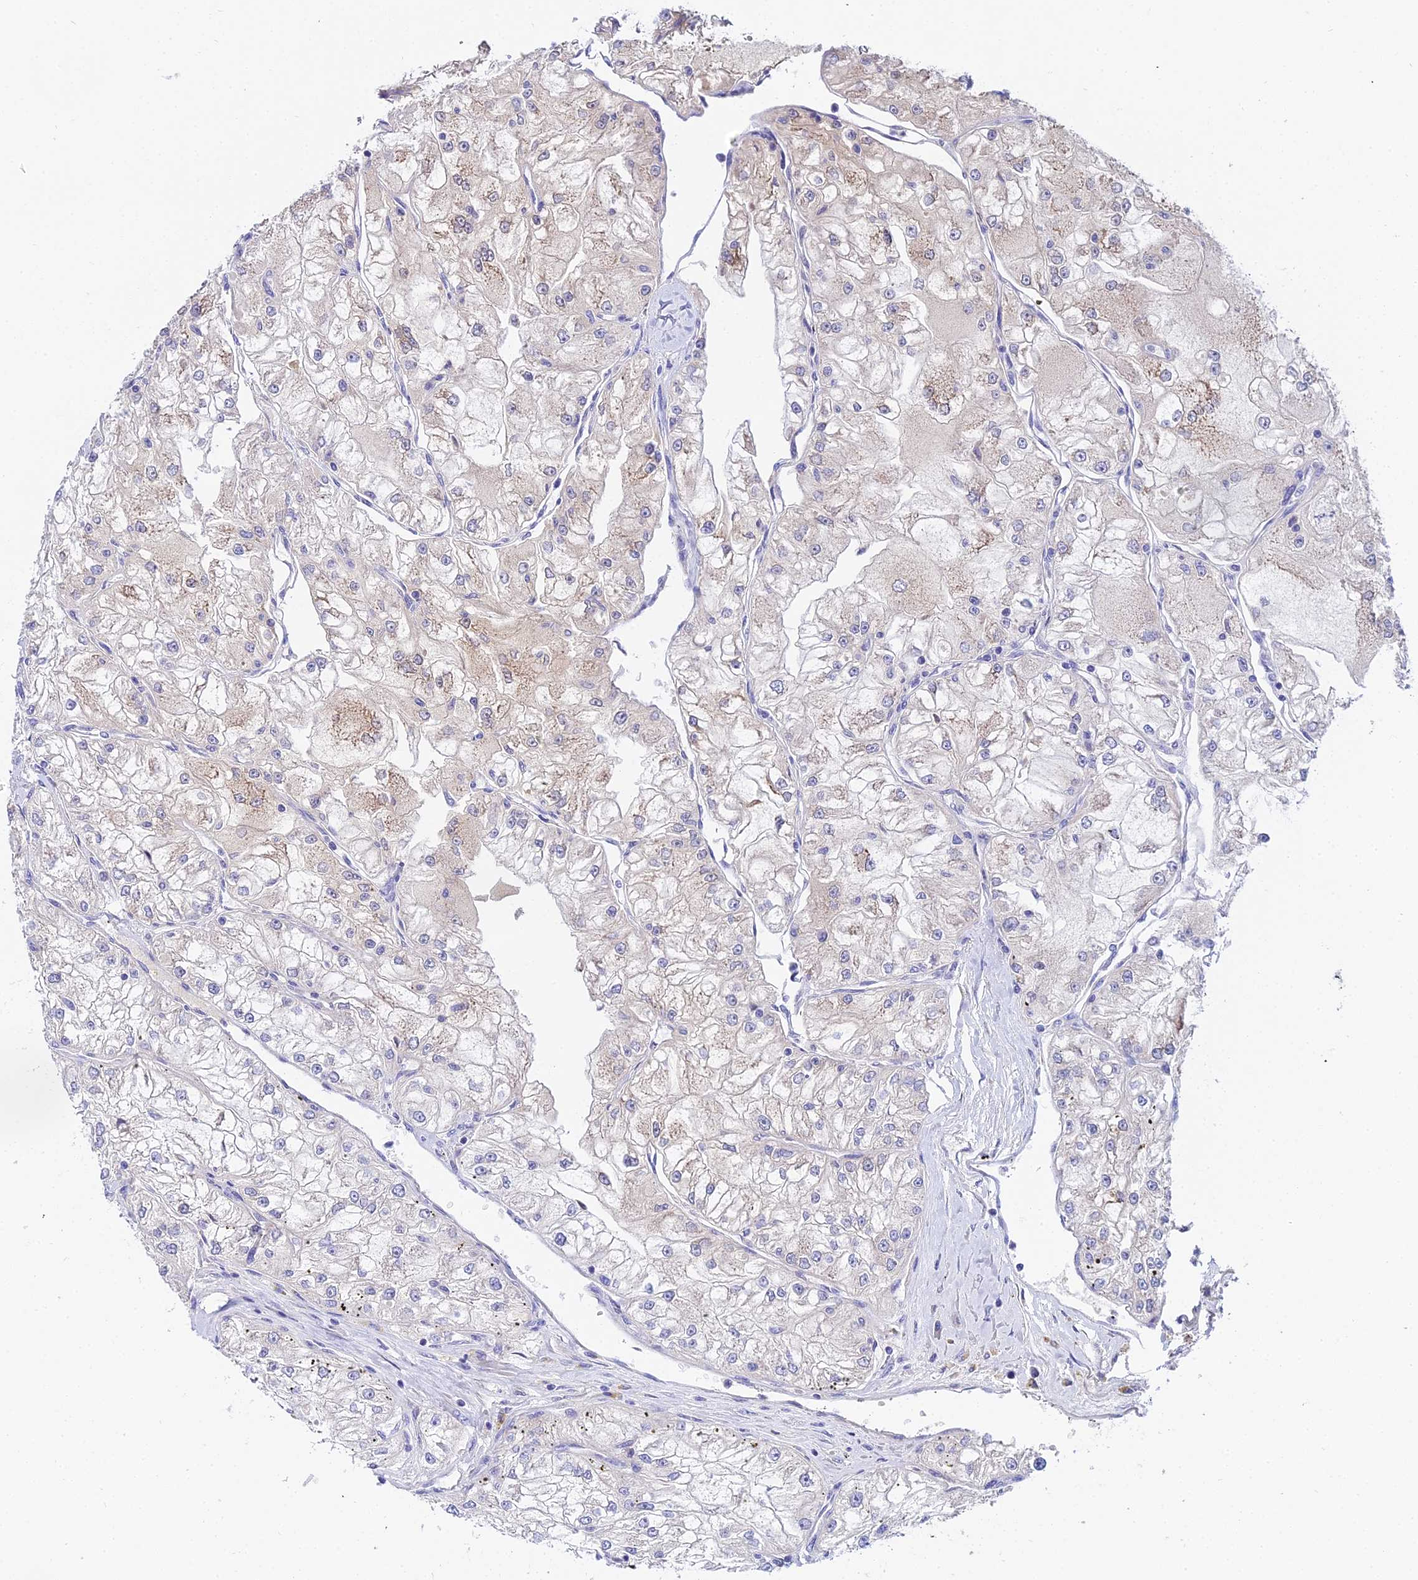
{"staining": {"intensity": "weak", "quantity": "<25%", "location": "cytoplasmic/membranous"}, "tissue": "renal cancer", "cell_type": "Tumor cells", "image_type": "cancer", "snomed": [{"axis": "morphology", "description": "Adenocarcinoma, NOS"}, {"axis": "topography", "description": "Kidney"}], "caption": "The immunohistochemistry (IHC) micrograph has no significant positivity in tumor cells of renal cancer tissue.", "gene": "ACOT2", "patient": {"sex": "female", "age": 72}}